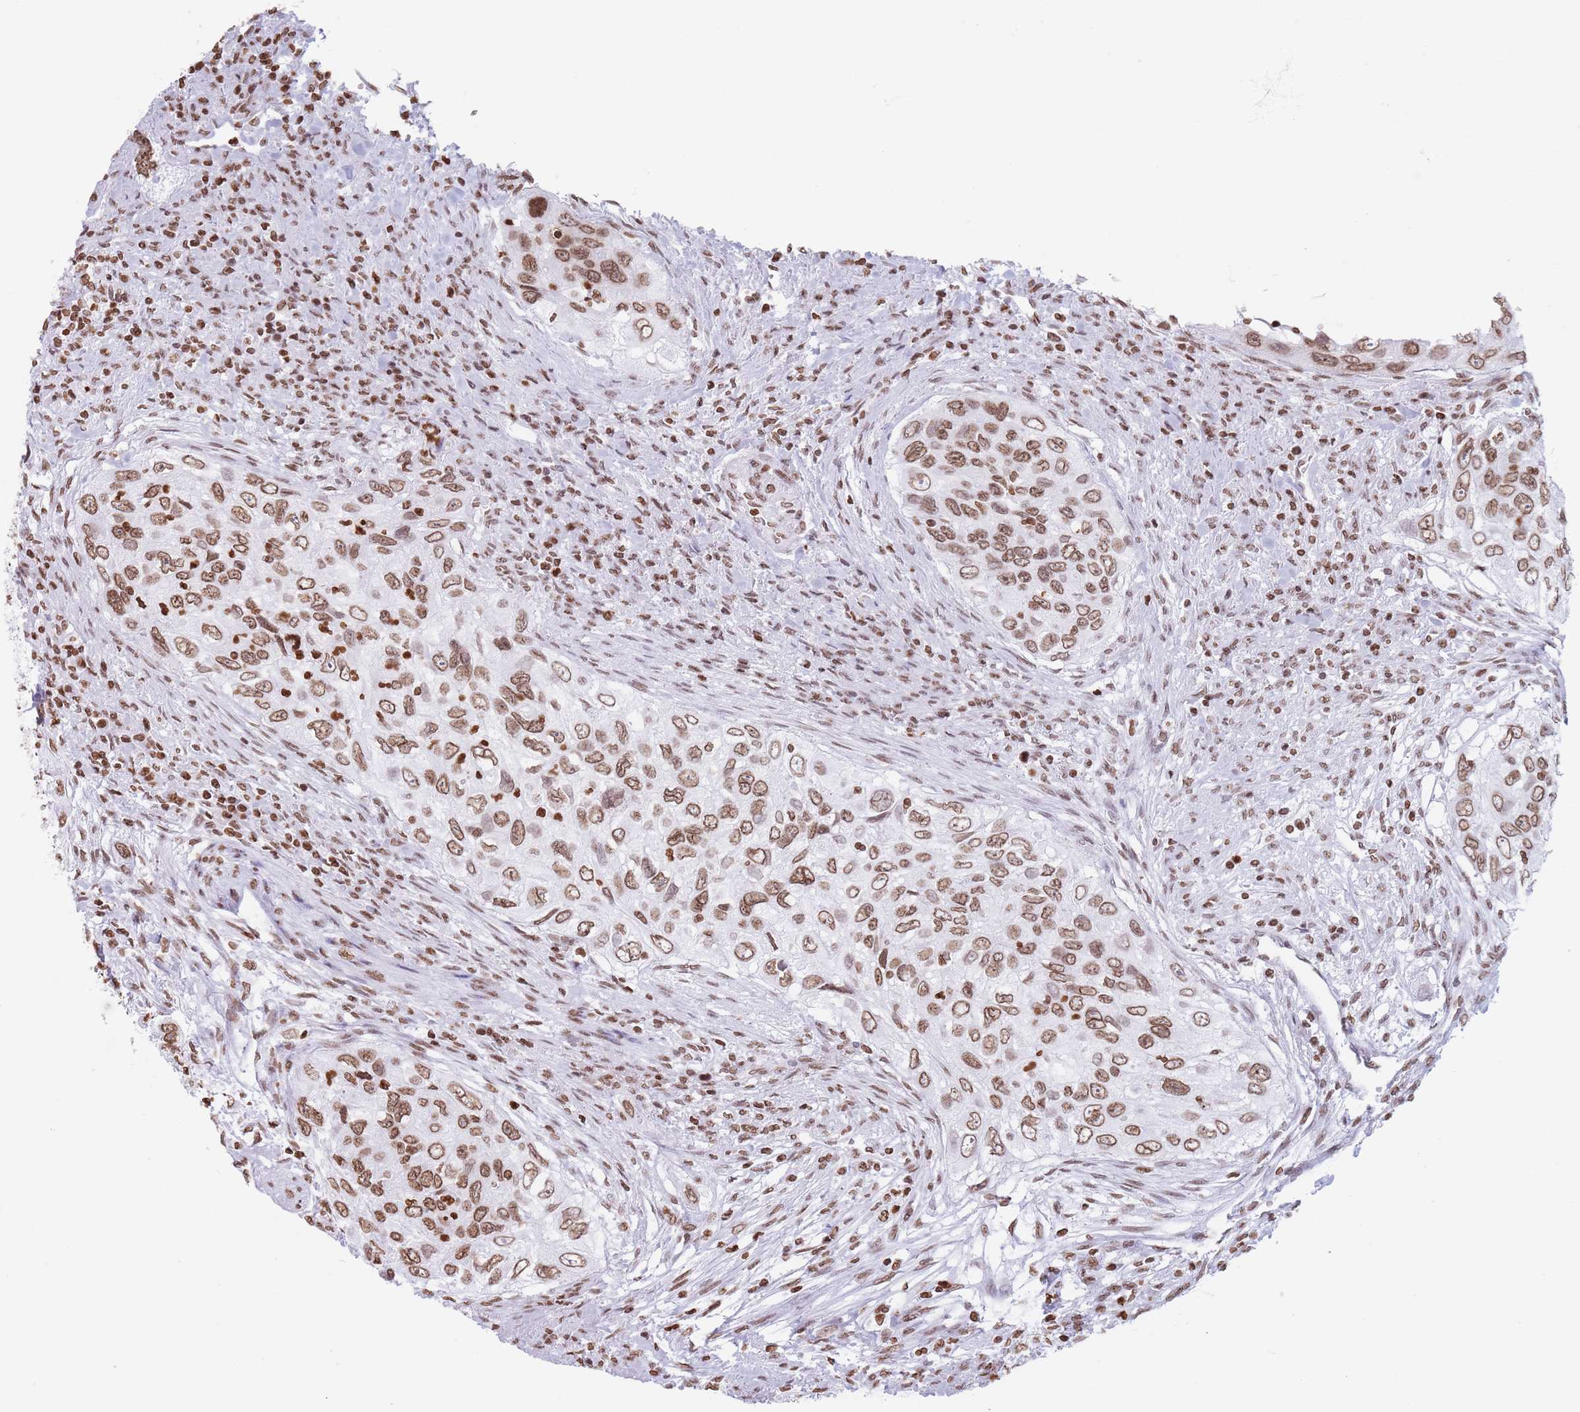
{"staining": {"intensity": "moderate", "quantity": ">75%", "location": "nuclear"}, "tissue": "urothelial cancer", "cell_type": "Tumor cells", "image_type": "cancer", "snomed": [{"axis": "morphology", "description": "Urothelial carcinoma, High grade"}, {"axis": "topography", "description": "Urinary bladder"}], "caption": "Brown immunohistochemical staining in urothelial carcinoma (high-grade) shows moderate nuclear positivity in approximately >75% of tumor cells.", "gene": "RYK", "patient": {"sex": "female", "age": 60}}